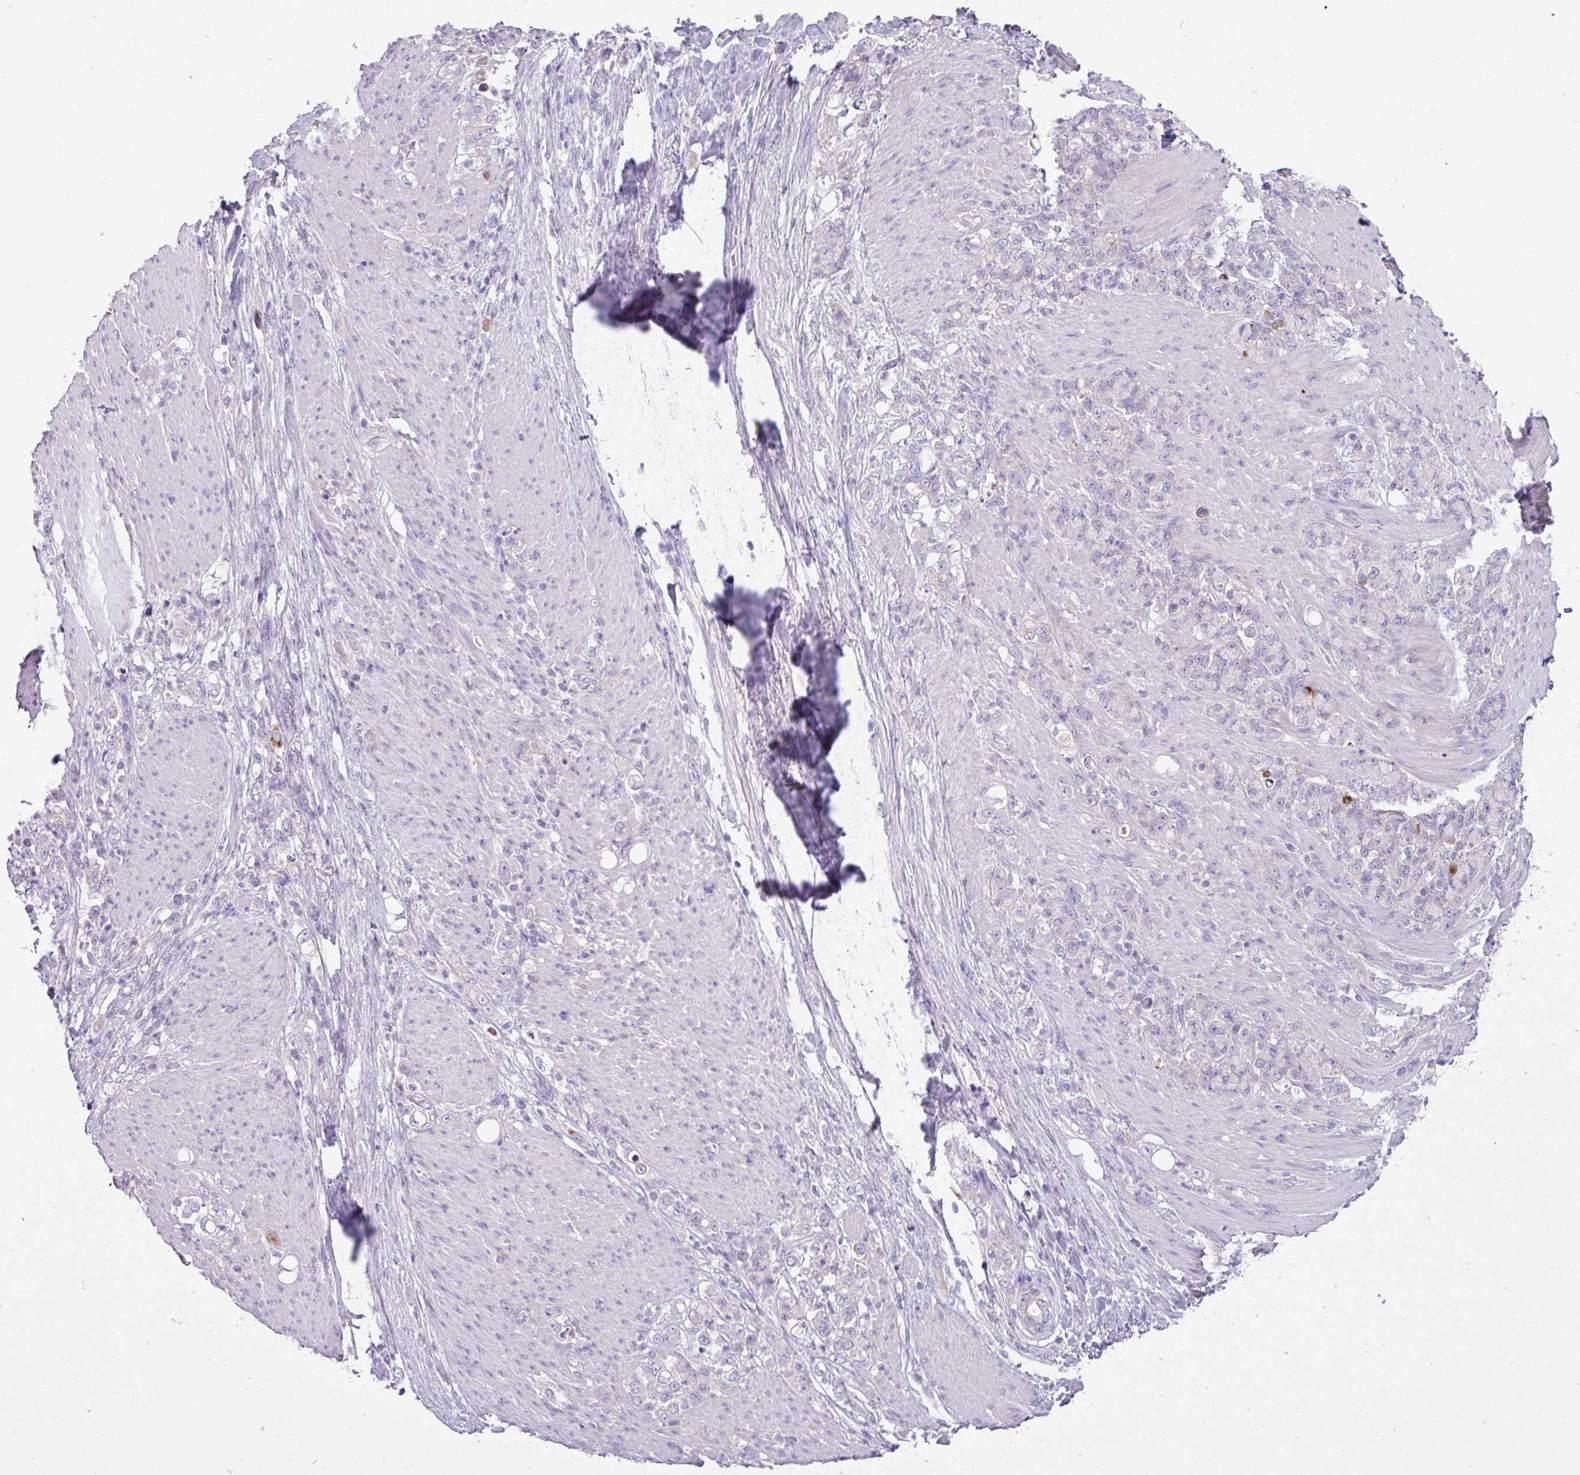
{"staining": {"intensity": "negative", "quantity": "none", "location": "none"}, "tissue": "stomach cancer", "cell_type": "Tumor cells", "image_type": "cancer", "snomed": [{"axis": "morphology", "description": "Adenocarcinoma, NOS"}, {"axis": "topography", "description": "Stomach"}], "caption": "Immunohistochemical staining of human adenocarcinoma (stomach) exhibits no significant positivity in tumor cells. The staining was performed using DAB to visualize the protein expression in brown, while the nuclei were stained in blue with hematoxylin (Magnification: 20x).", "gene": "OR6C6", "patient": {"sex": "female", "age": 79}}